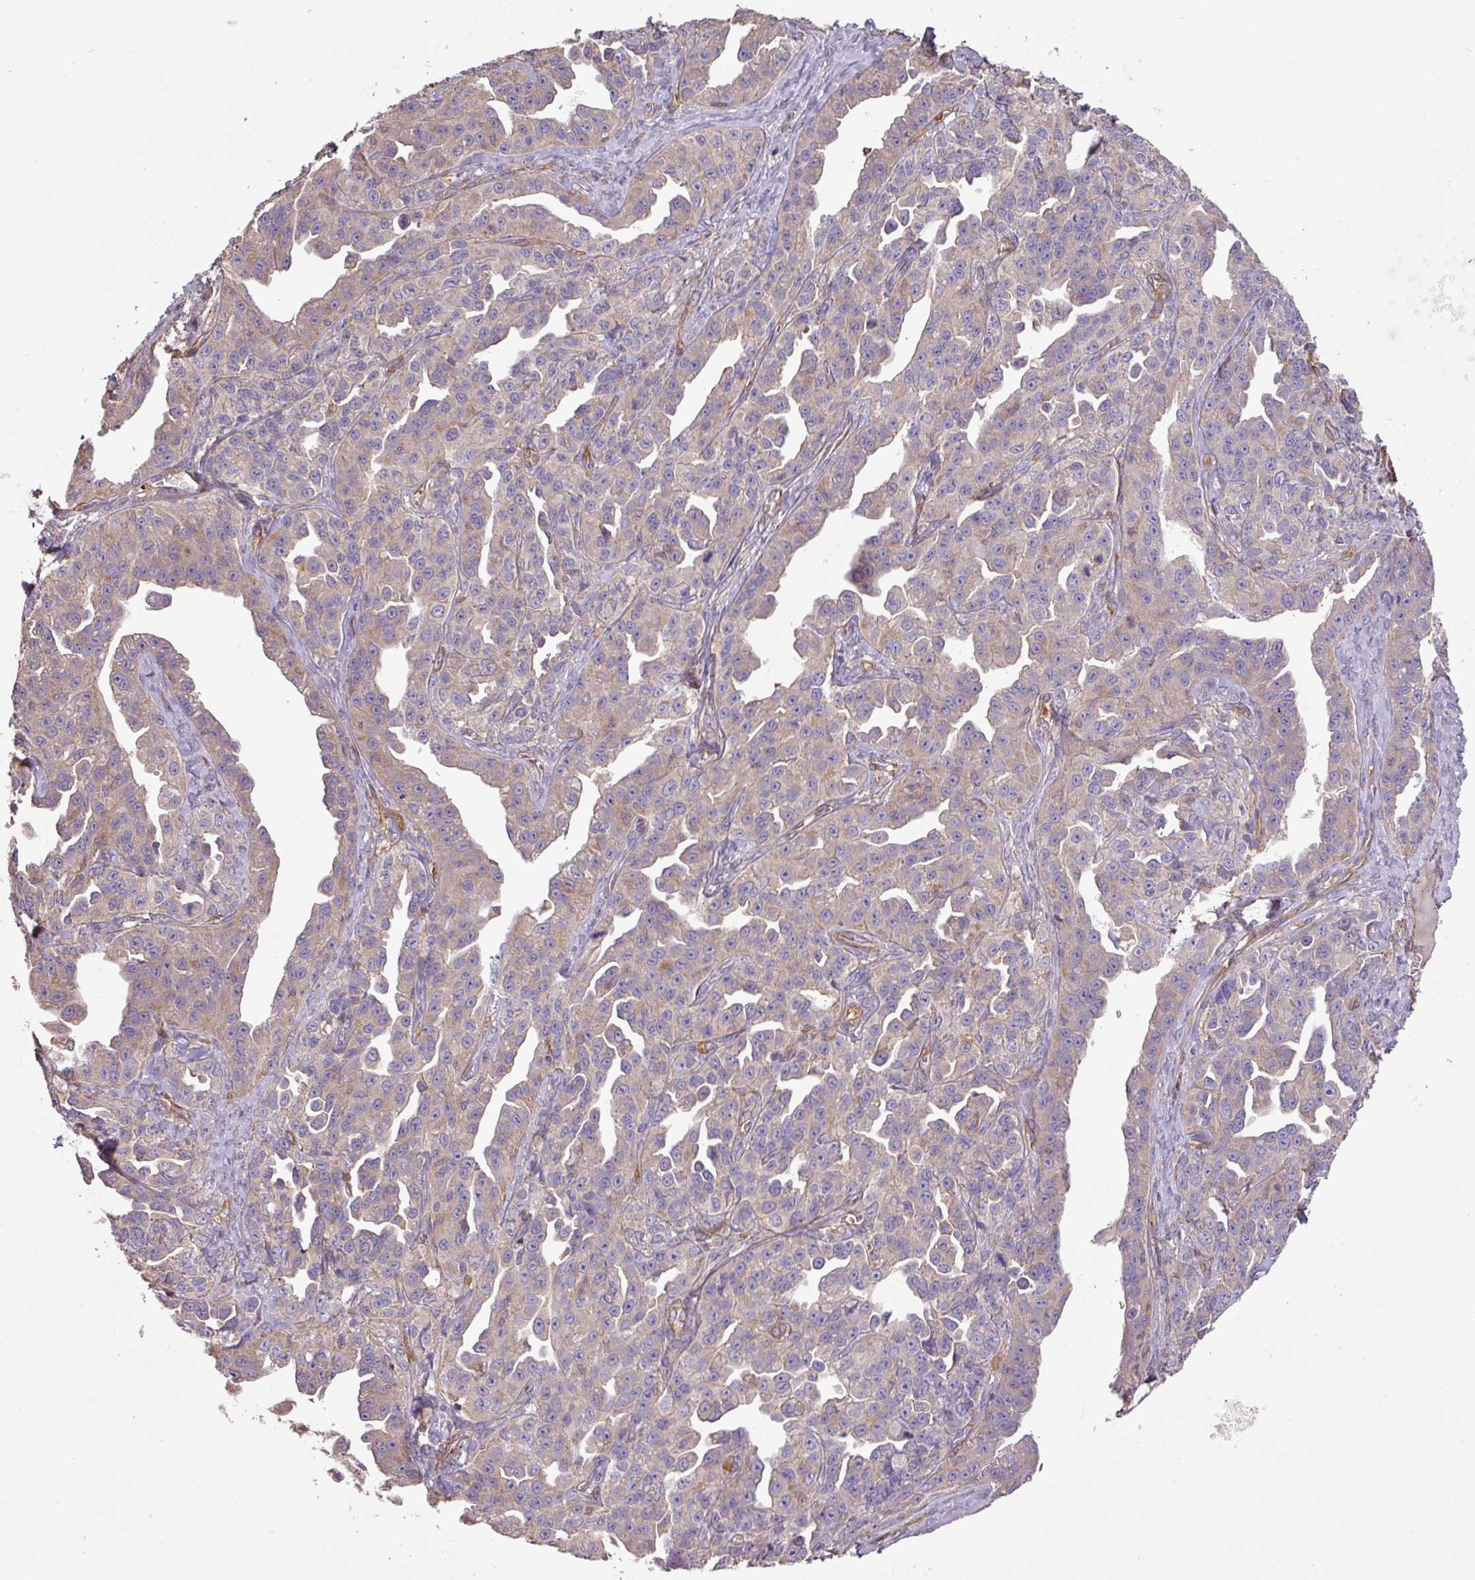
{"staining": {"intensity": "negative", "quantity": "none", "location": "none"}, "tissue": "ovarian cancer", "cell_type": "Tumor cells", "image_type": "cancer", "snomed": [{"axis": "morphology", "description": "Cystadenocarcinoma, serous, NOS"}, {"axis": "topography", "description": "Ovary"}], "caption": "Ovarian cancer was stained to show a protein in brown. There is no significant expression in tumor cells.", "gene": "CALML4", "patient": {"sex": "female", "age": 75}}